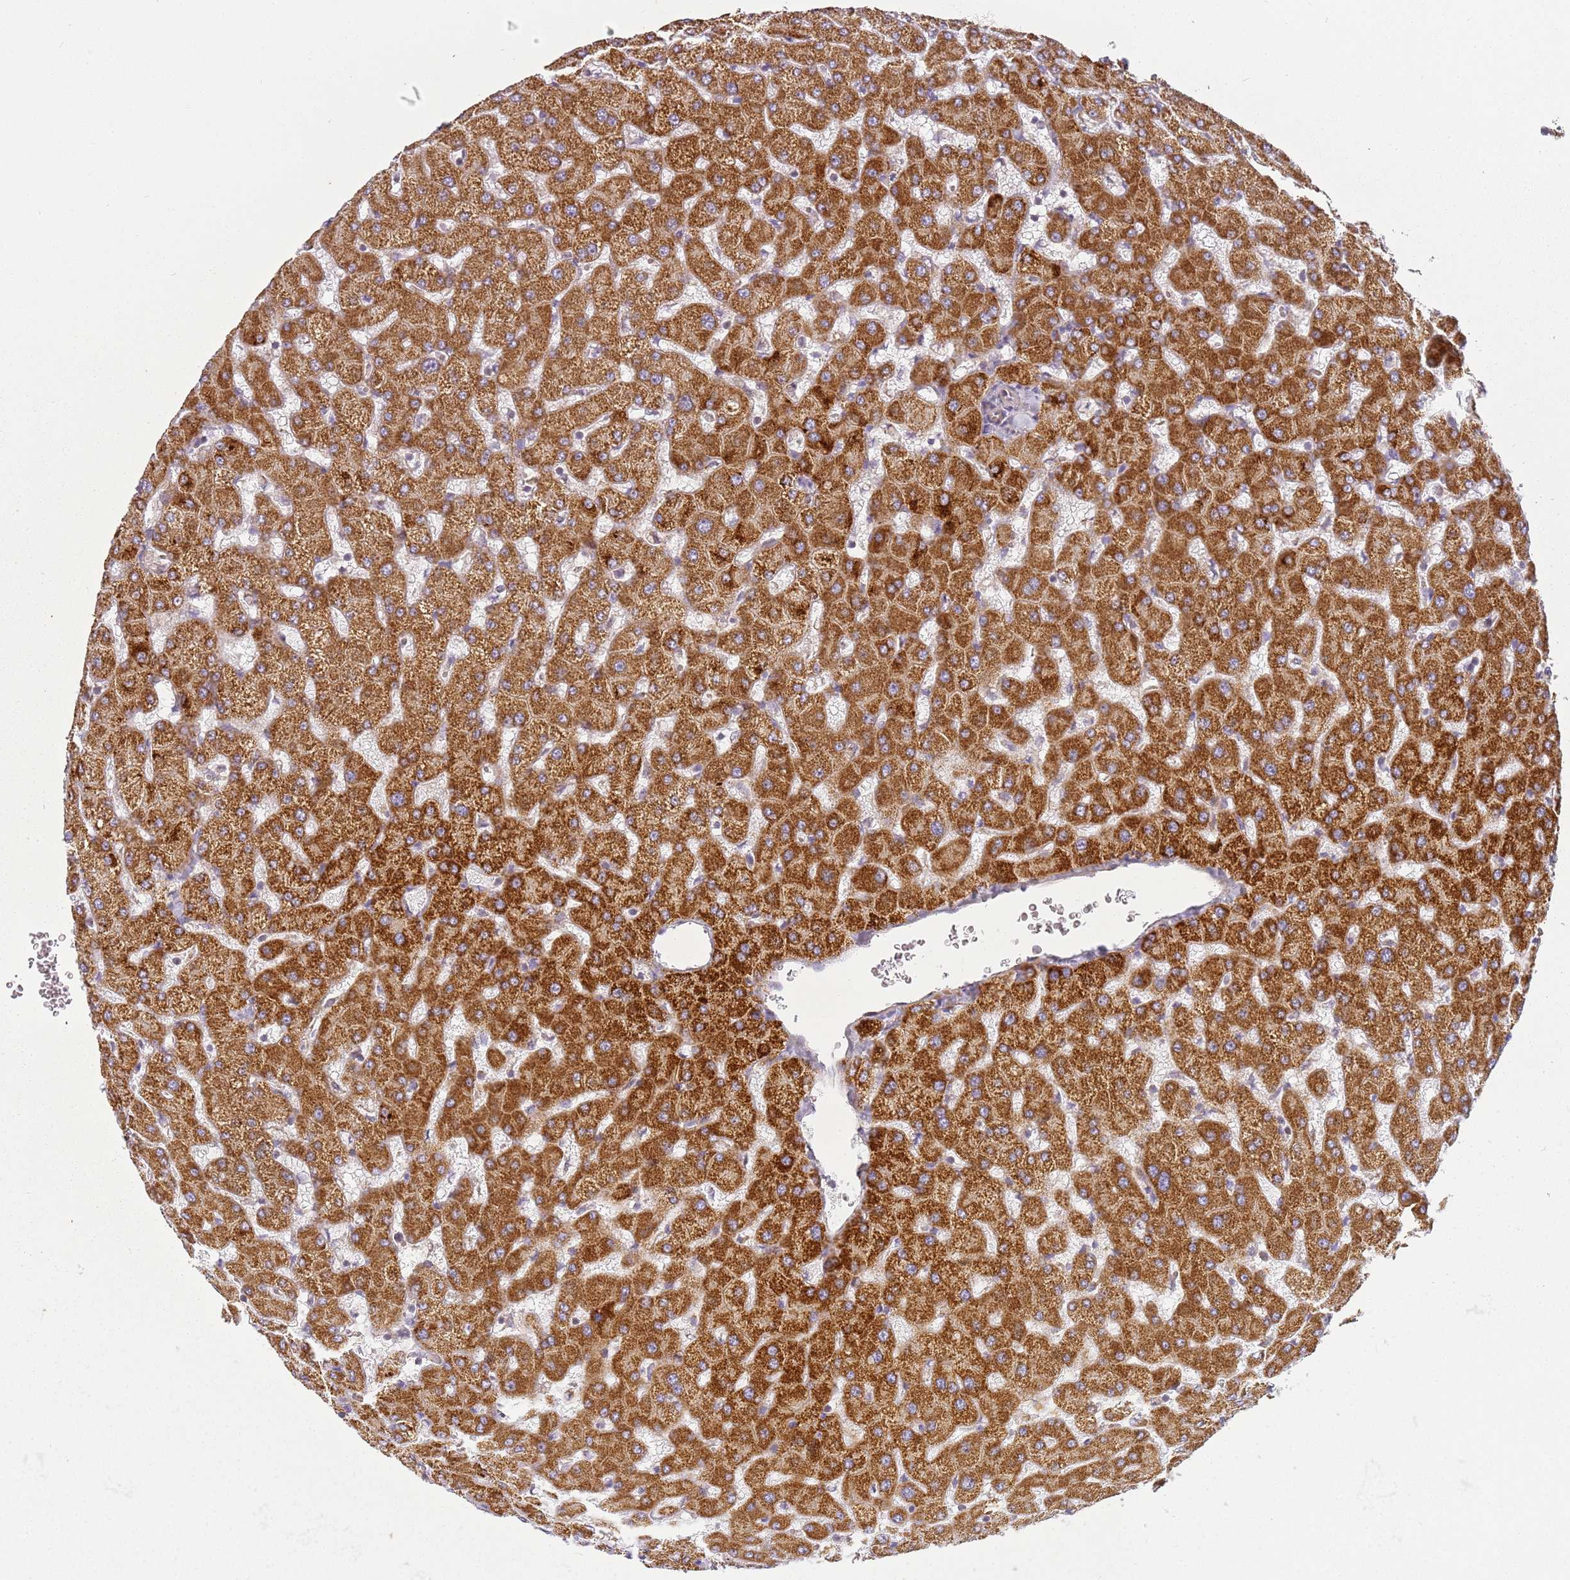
{"staining": {"intensity": "weak", "quantity": "<25%", "location": "cytoplasmic/membranous"}, "tissue": "liver", "cell_type": "Cholangiocytes", "image_type": "normal", "snomed": [{"axis": "morphology", "description": "Normal tissue, NOS"}, {"axis": "topography", "description": "Liver"}], "caption": "DAB (3,3'-diaminobenzidine) immunohistochemical staining of unremarkable liver exhibits no significant staining in cholangiocytes.", "gene": "TMEM200C", "patient": {"sex": "female", "age": 63}}